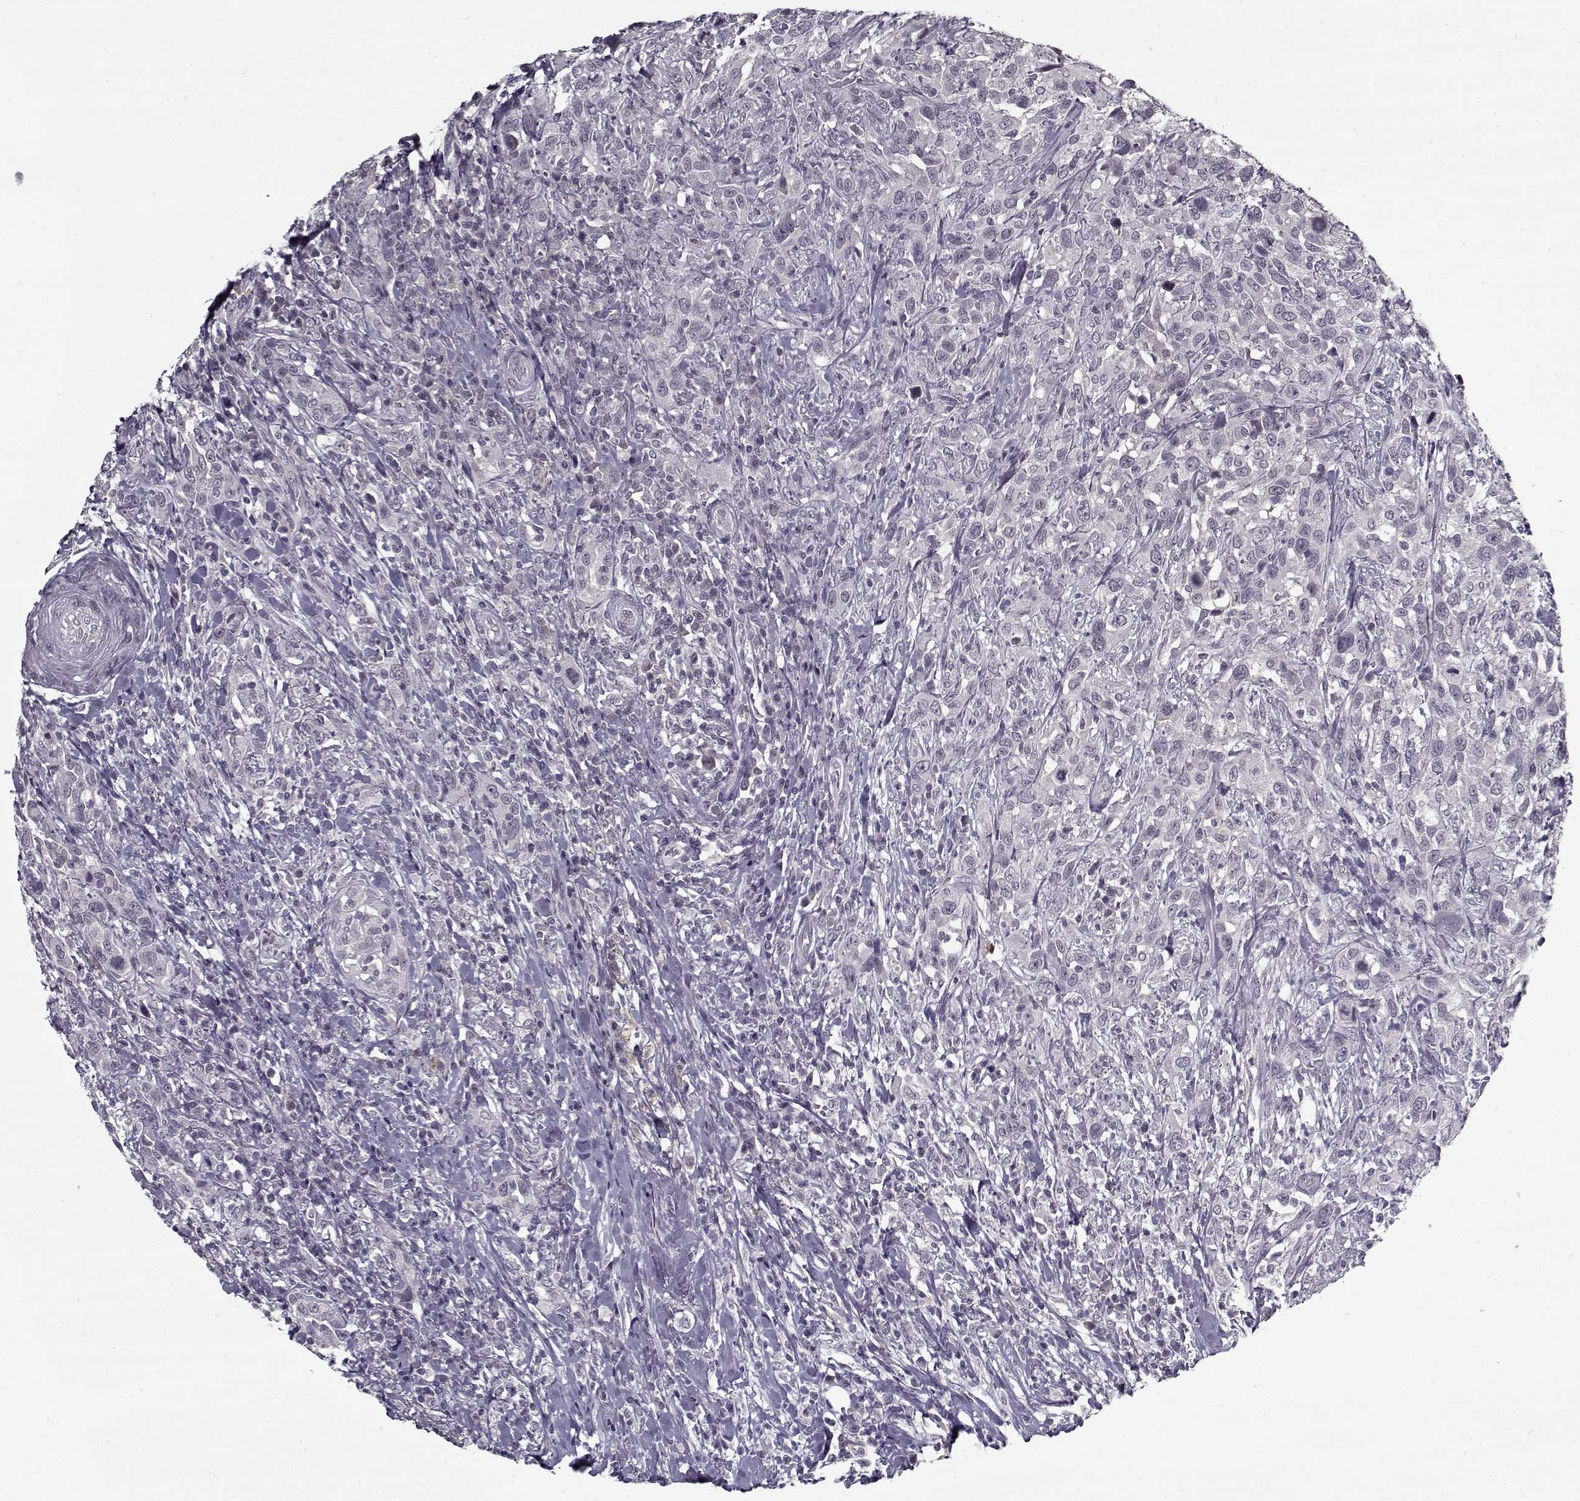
{"staining": {"intensity": "negative", "quantity": "none", "location": "none"}, "tissue": "urothelial cancer", "cell_type": "Tumor cells", "image_type": "cancer", "snomed": [{"axis": "morphology", "description": "Urothelial carcinoma, NOS"}, {"axis": "morphology", "description": "Urothelial carcinoma, High grade"}, {"axis": "topography", "description": "Urinary bladder"}], "caption": "Tumor cells are negative for brown protein staining in urothelial cancer.", "gene": "LAMA2", "patient": {"sex": "female", "age": 64}}